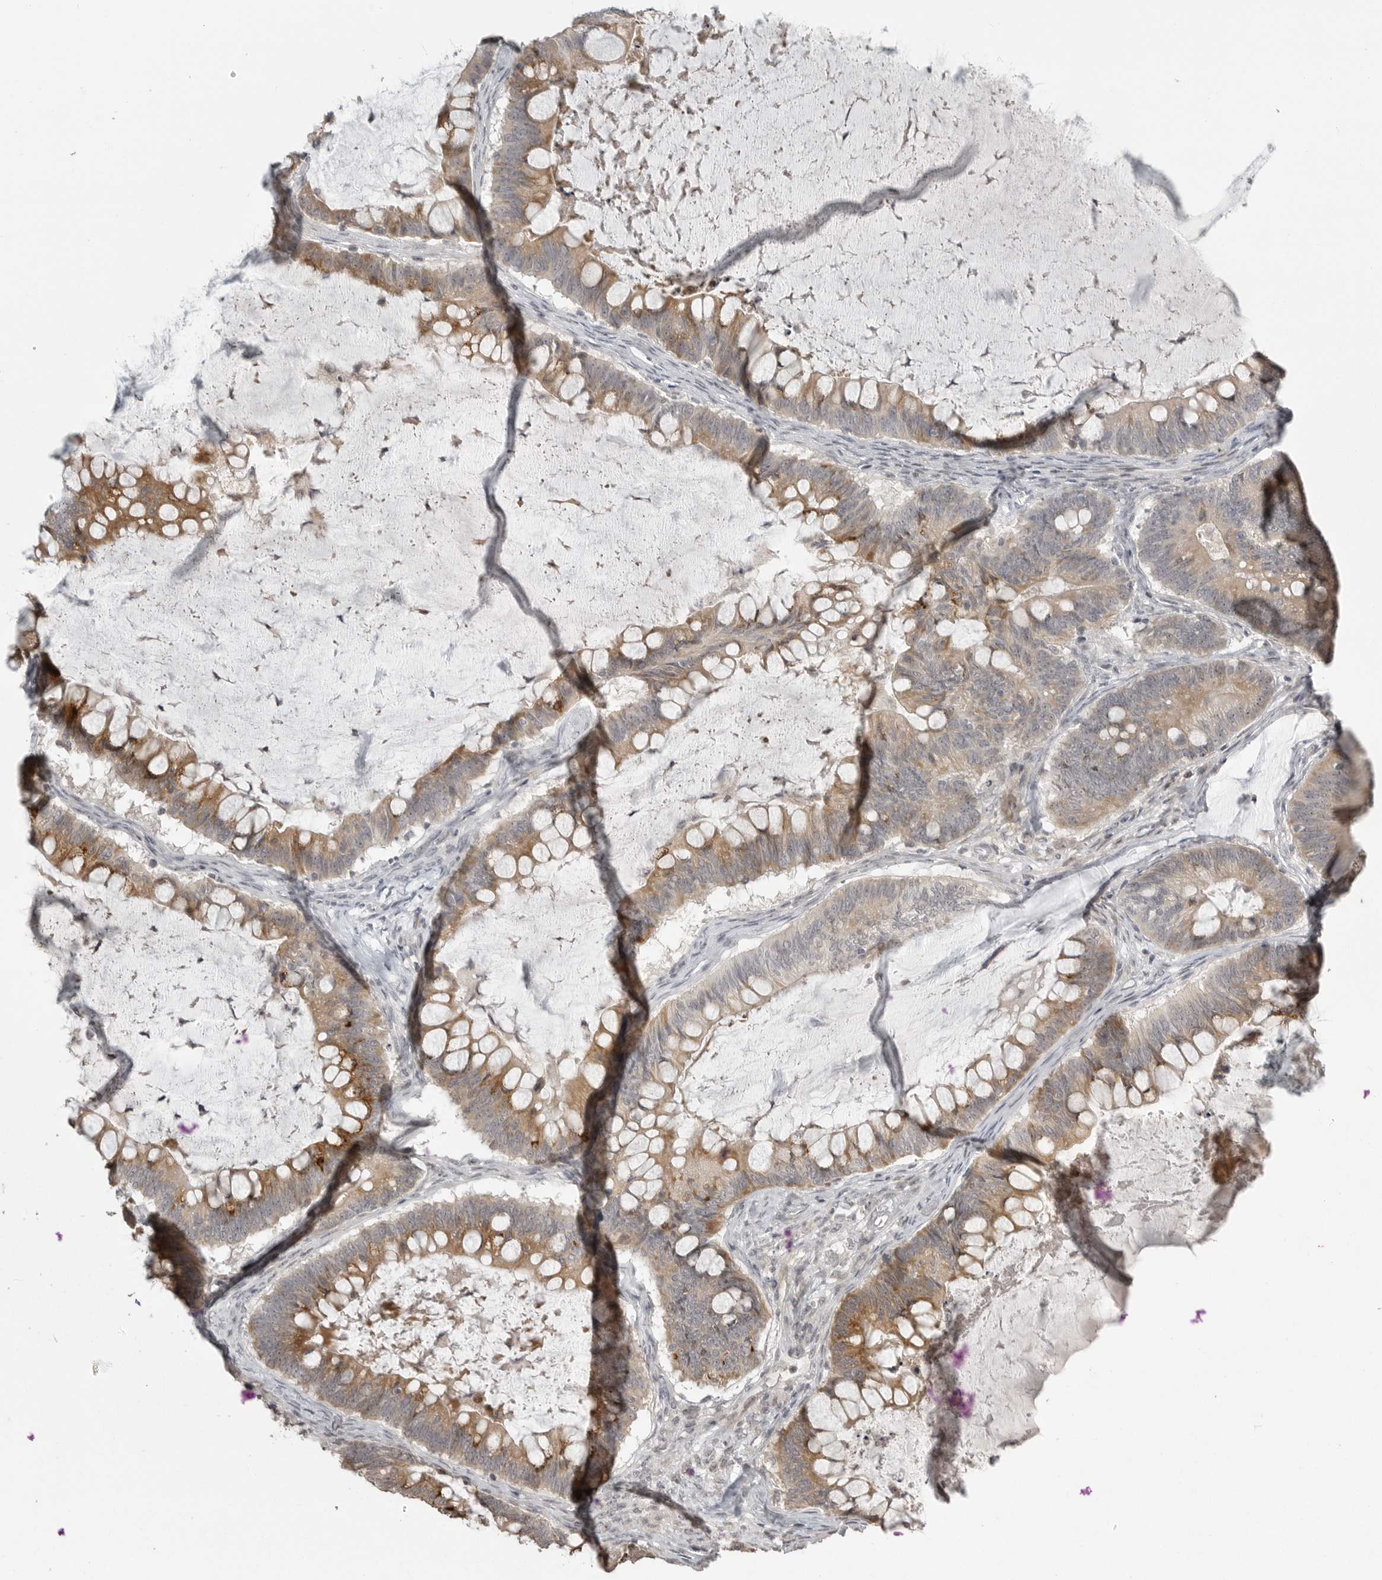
{"staining": {"intensity": "moderate", "quantity": ">75%", "location": "cytoplasmic/membranous"}, "tissue": "ovarian cancer", "cell_type": "Tumor cells", "image_type": "cancer", "snomed": [{"axis": "morphology", "description": "Cystadenocarcinoma, mucinous, NOS"}, {"axis": "topography", "description": "Ovary"}], "caption": "A micrograph of ovarian cancer (mucinous cystadenocarcinoma) stained for a protein shows moderate cytoplasmic/membranous brown staining in tumor cells.", "gene": "SMG8", "patient": {"sex": "female", "age": 61}}